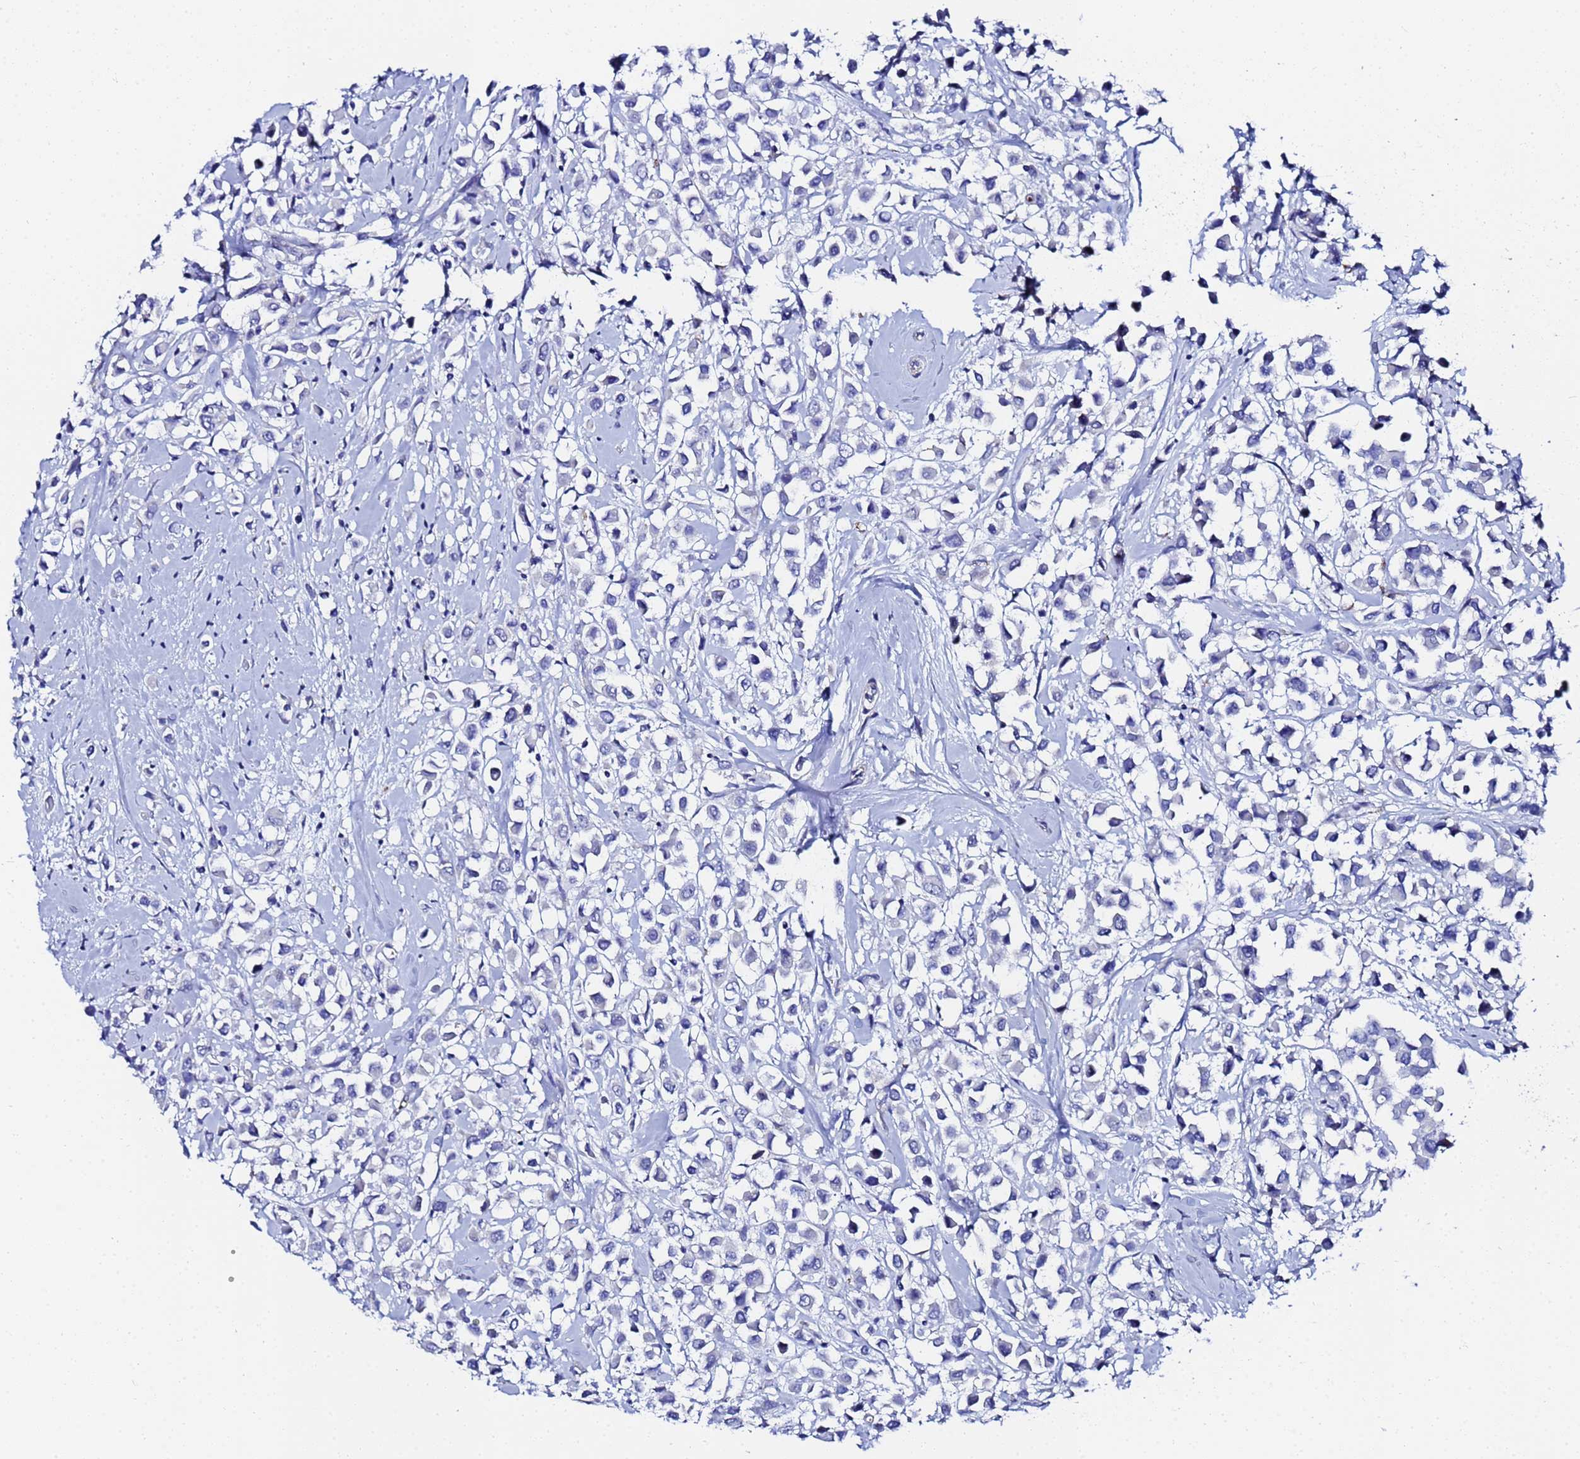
{"staining": {"intensity": "negative", "quantity": "none", "location": "none"}, "tissue": "breast cancer", "cell_type": "Tumor cells", "image_type": "cancer", "snomed": [{"axis": "morphology", "description": "Duct carcinoma"}, {"axis": "topography", "description": "Breast"}], "caption": "This is an IHC histopathology image of breast cancer (intraductal carcinoma). There is no positivity in tumor cells.", "gene": "ZNF26", "patient": {"sex": "female", "age": 87}}